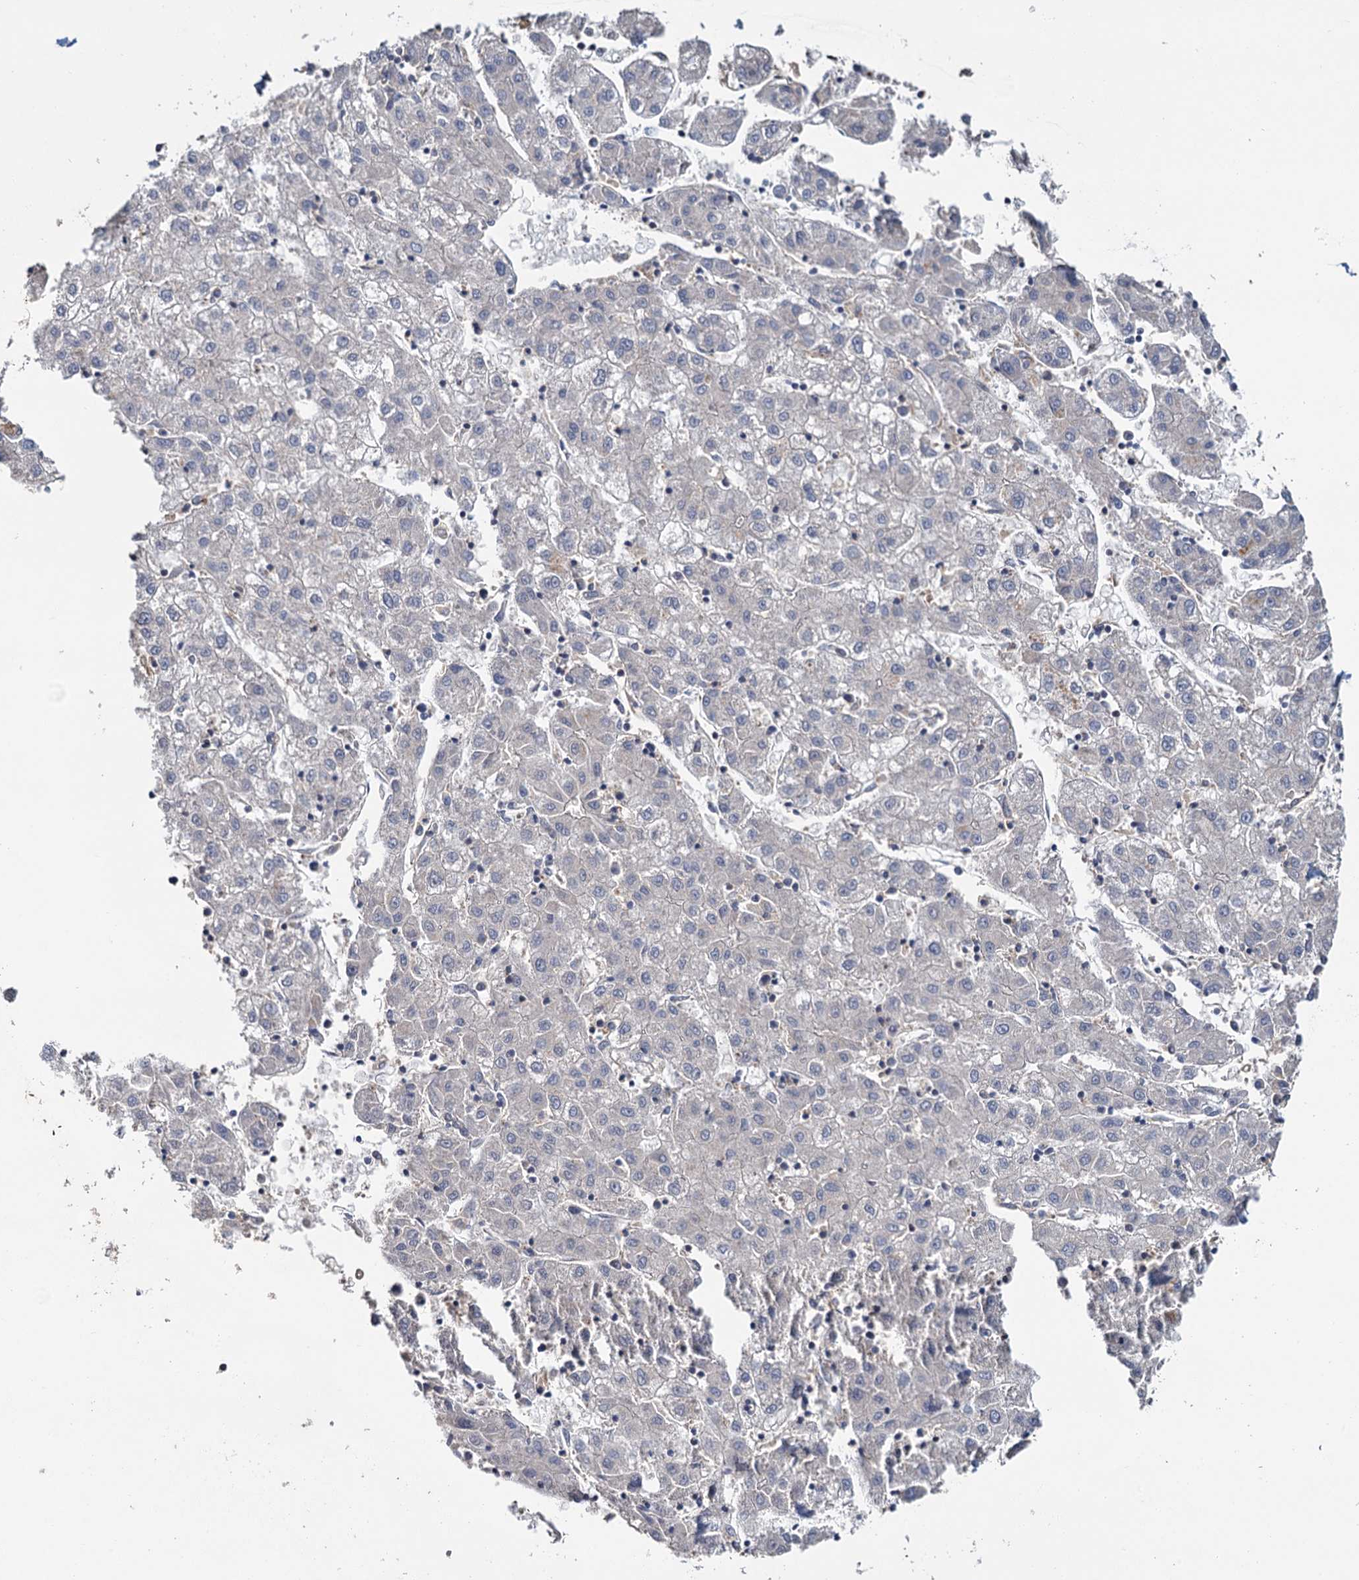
{"staining": {"intensity": "negative", "quantity": "none", "location": "none"}, "tissue": "liver cancer", "cell_type": "Tumor cells", "image_type": "cancer", "snomed": [{"axis": "morphology", "description": "Carcinoma, Hepatocellular, NOS"}, {"axis": "topography", "description": "Liver"}], "caption": "Immunohistochemistry photomicrograph of neoplastic tissue: human liver cancer stained with DAB (3,3'-diaminobenzidine) reveals no significant protein staining in tumor cells.", "gene": "FGFR2", "patient": {"sex": "male", "age": 72}}